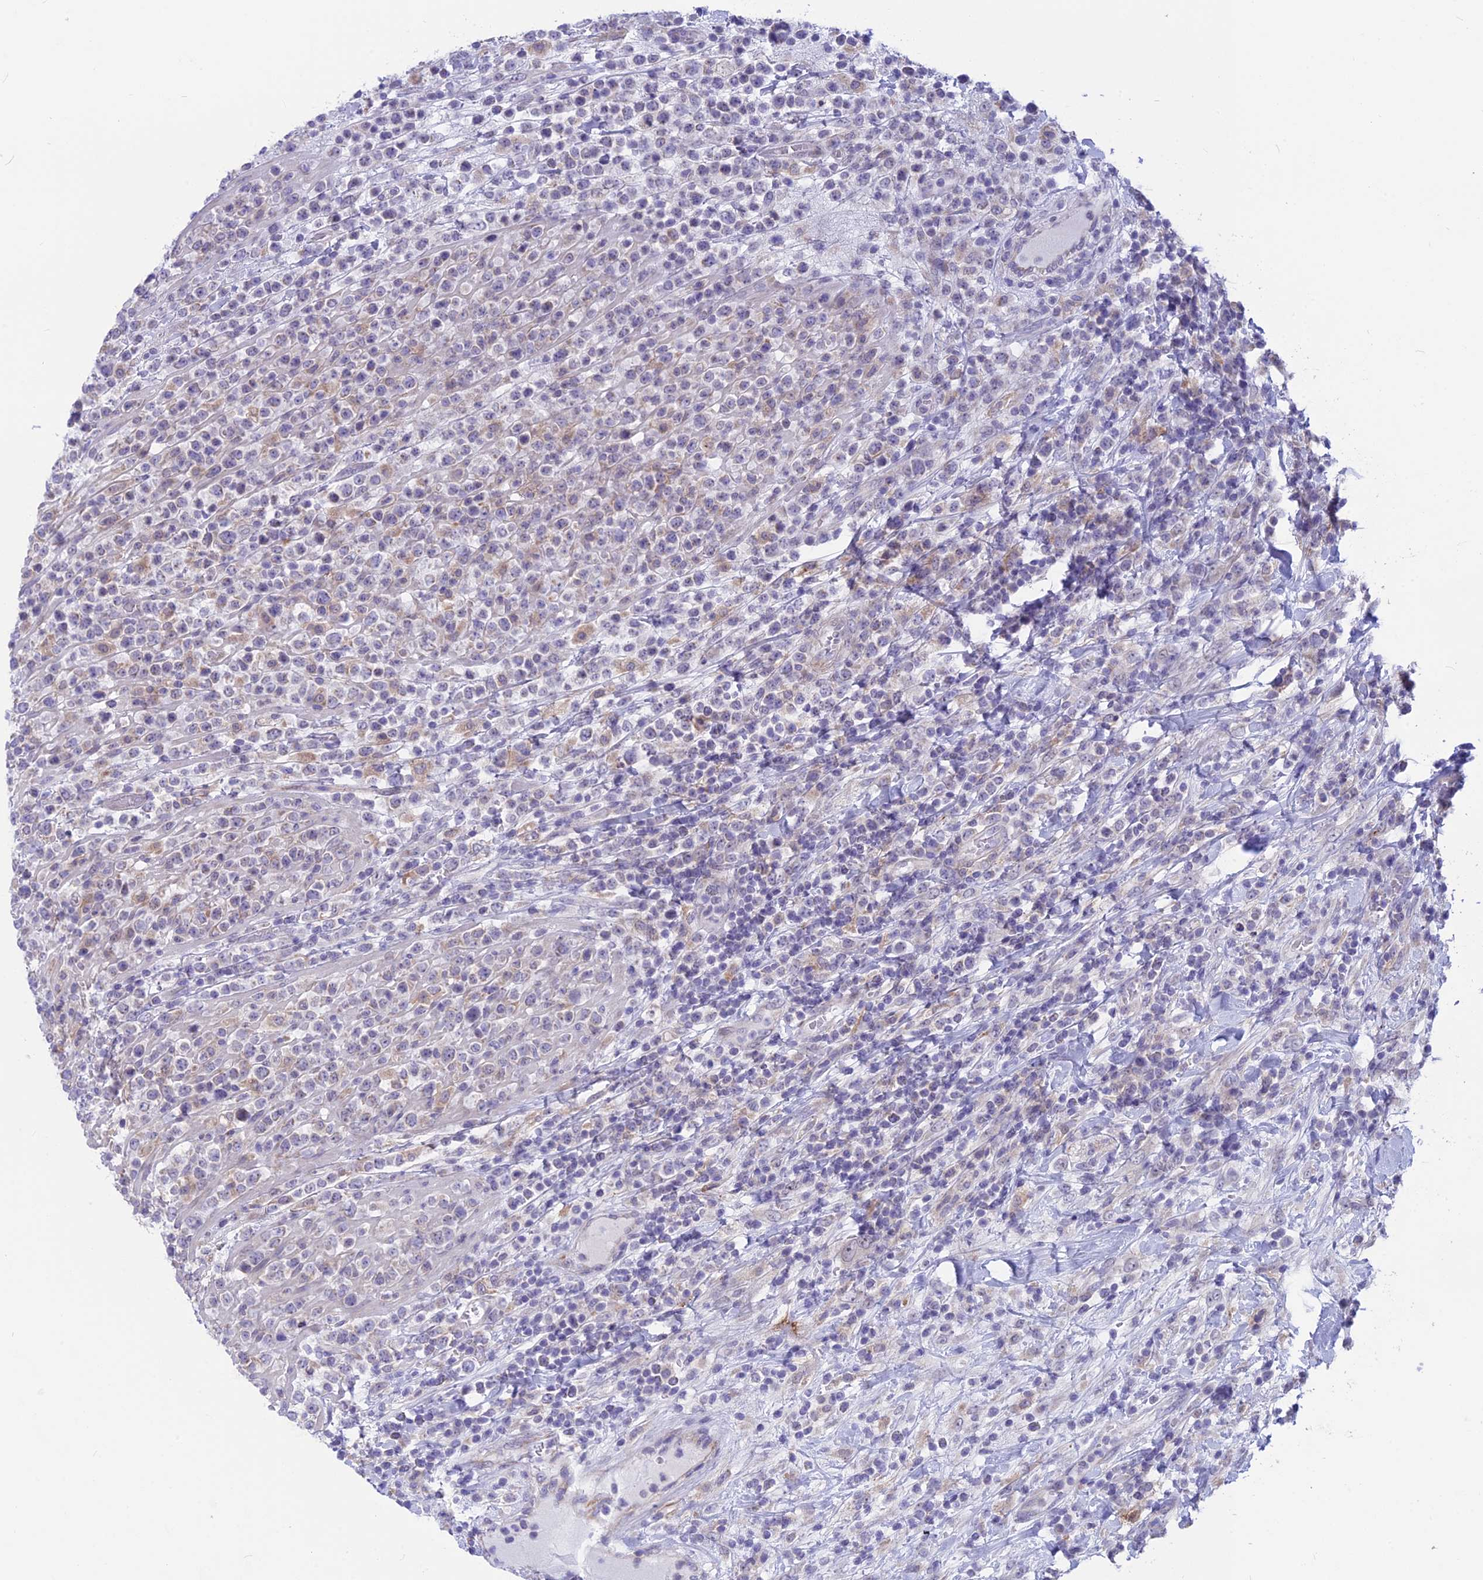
{"staining": {"intensity": "negative", "quantity": "none", "location": "none"}, "tissue": "lymphoma", "cell_type": "Tumor cells", "image_type": "cancer", "snomed": [{"axis": "morphology", "description": "Malignant lymphoma, non-Hodgkin's type, High grade"}, {"axis": "topography", "description": "Colon"}], "caption": "An image of malignant lymphoma, non-Hodgkin's type (high-grade) stained for a protein exhibits no brown staining in tumor cells.", "gene": "PLAC9", "patient": {"sex": "female", "age": 53}}